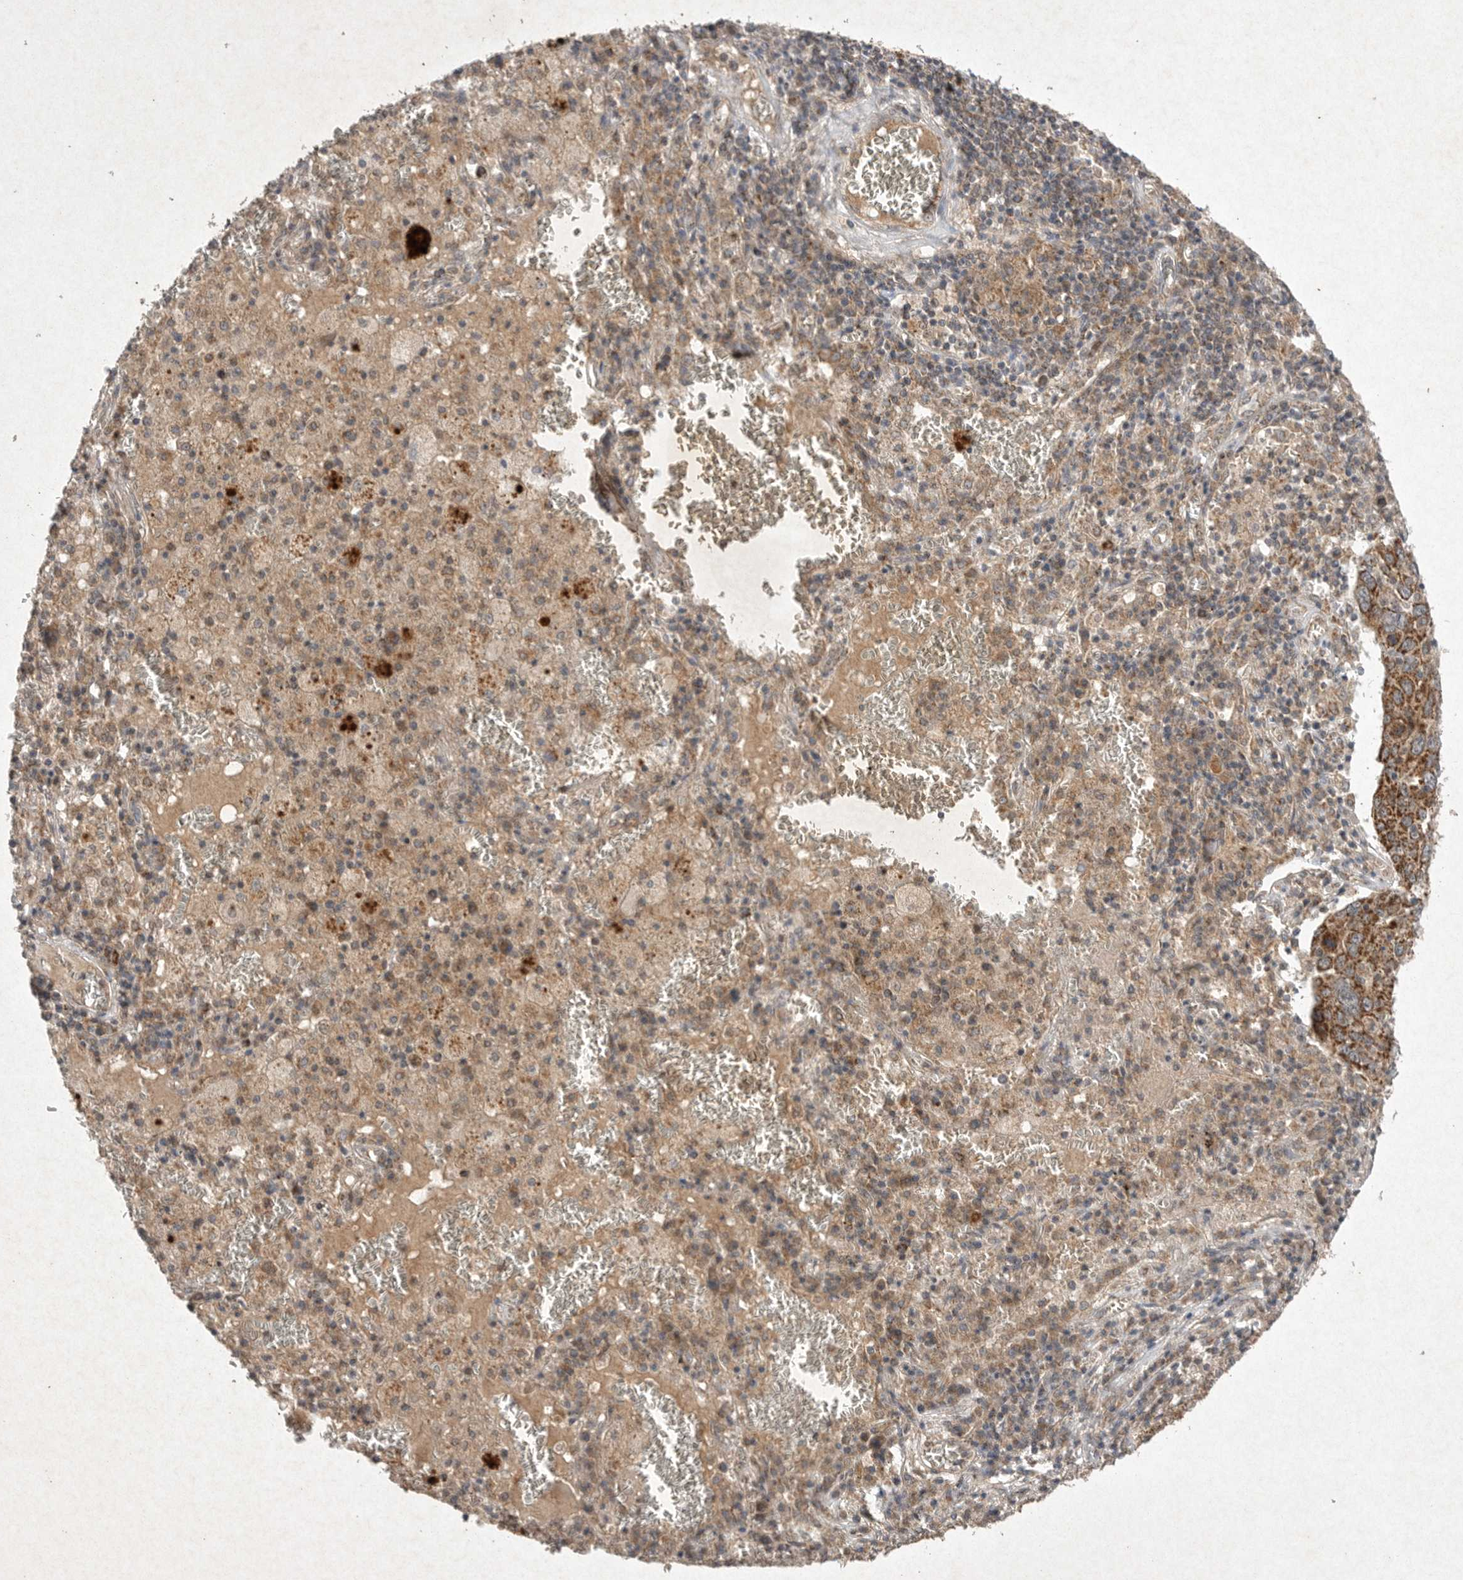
{"staining": {"intensity": "strong", "quantity": ">75%", "location": "cytoplasmic/membranous"}, "tissue": "lung cancer", "cell_type": "Tumor cells", "image_type": "cancer", "snomed": [{"axis": "morphology", "description": "Squamous cell carcinoma, NOS"}, {"axis": "topography", "description": "Lung"}], "caption": "Immunohistochemistry photomicrograph of human squamous cell carcinoma (lung) stained for a protein (brown), which shows high levels of strong cytoplasmic/membranous staining in approximately >75% of tumor cells.", "gene": "DDR1", "patient": {"sex": "male", "age": 65}}